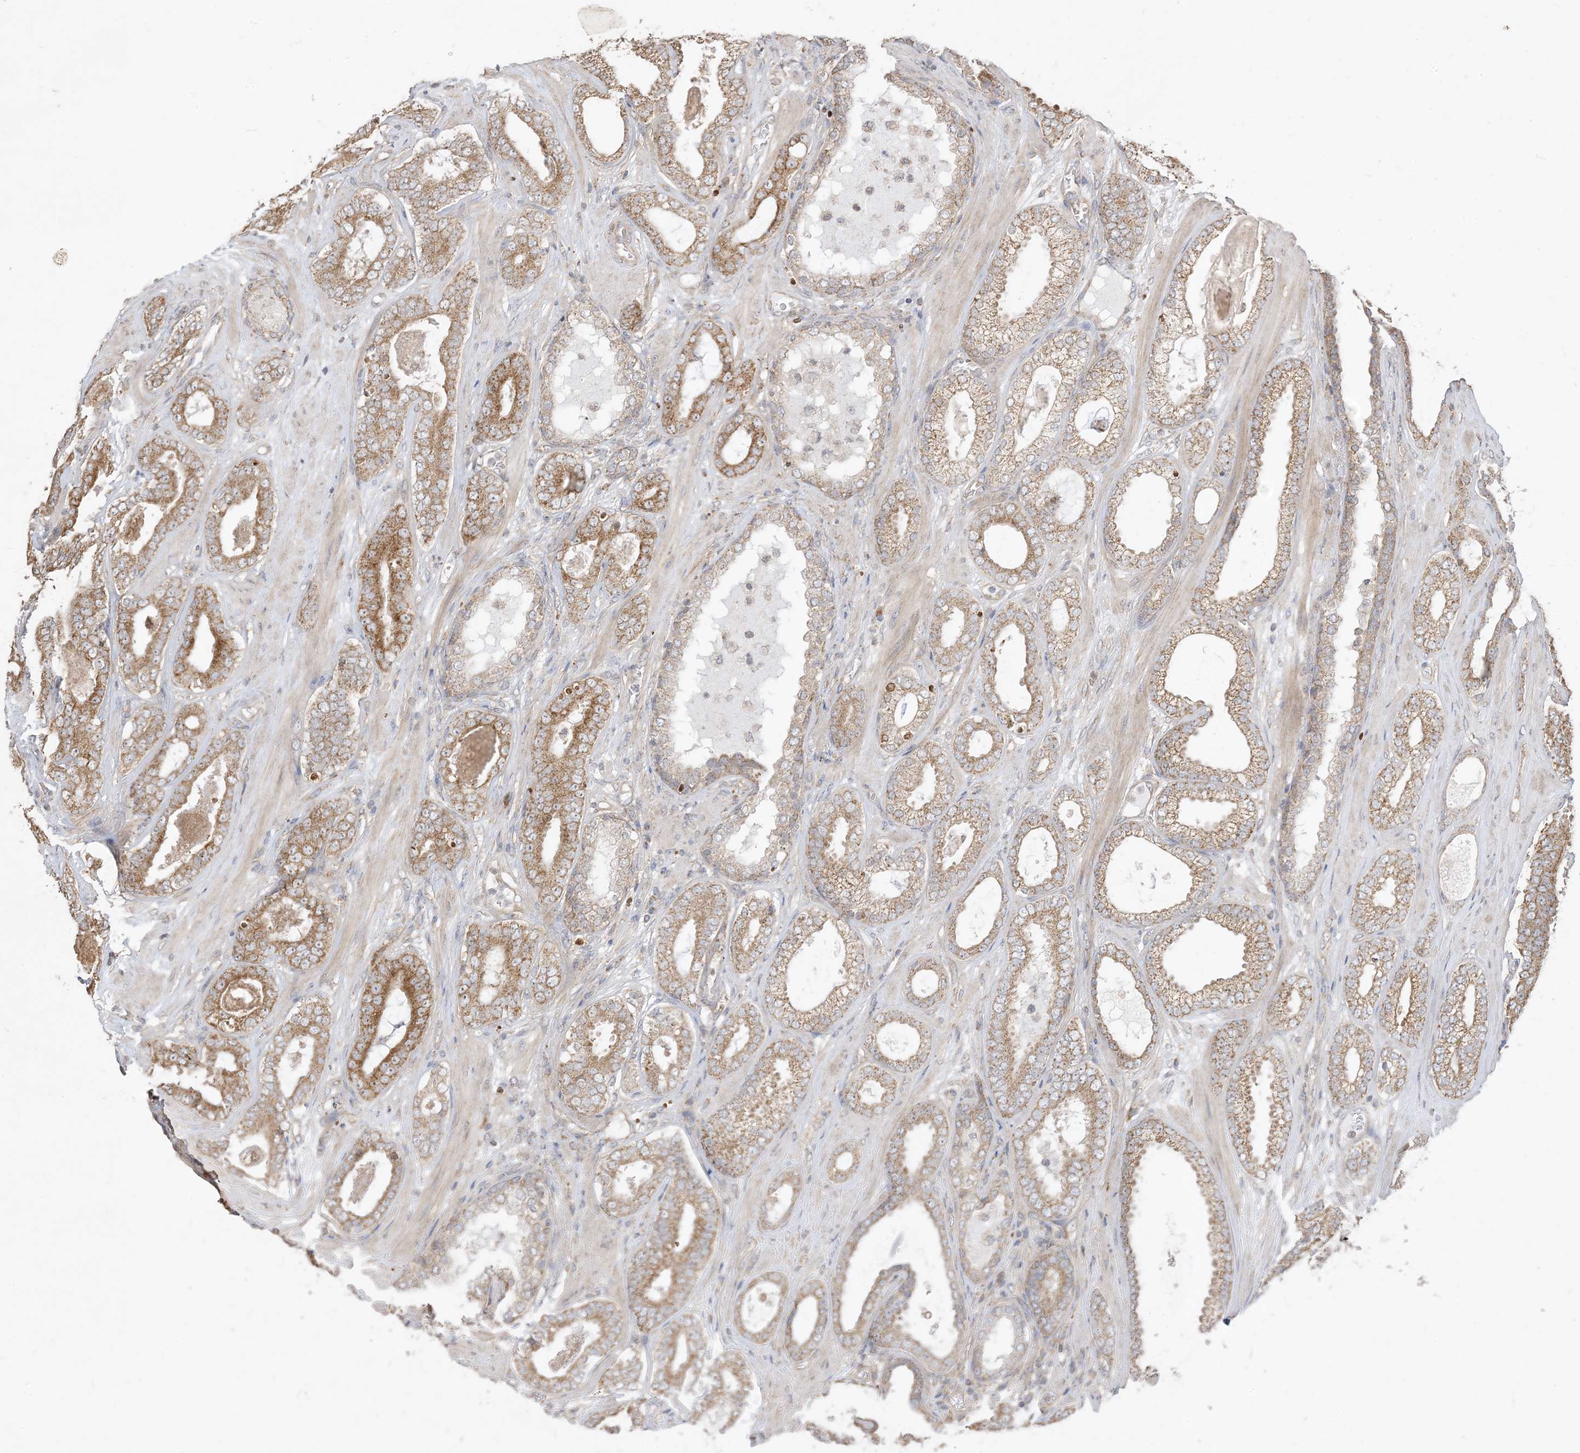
{"staining": {"intensity": "strong", "quantity": ">75%", "location": "cytoplasmic/membranous"}, "tissue": "prostate cancer", "cell_type": "Tumor cells", "image_type": "cancer", "snomed": [{"axis": "morphology", "description": "Adenocarcinoma, High grade"}, {"axis": "topography", "description": "Prostate"}], "caption": "This histopathology image demonstrates immunohistochemistry staining of human prostate adenocarcinoma (high-grade), with high strong cytoplasmic/membranous staining in approximately >75% of tumor cells.", "gene": "SIRT3", "patient": {"sex": "male", "age": 60}}